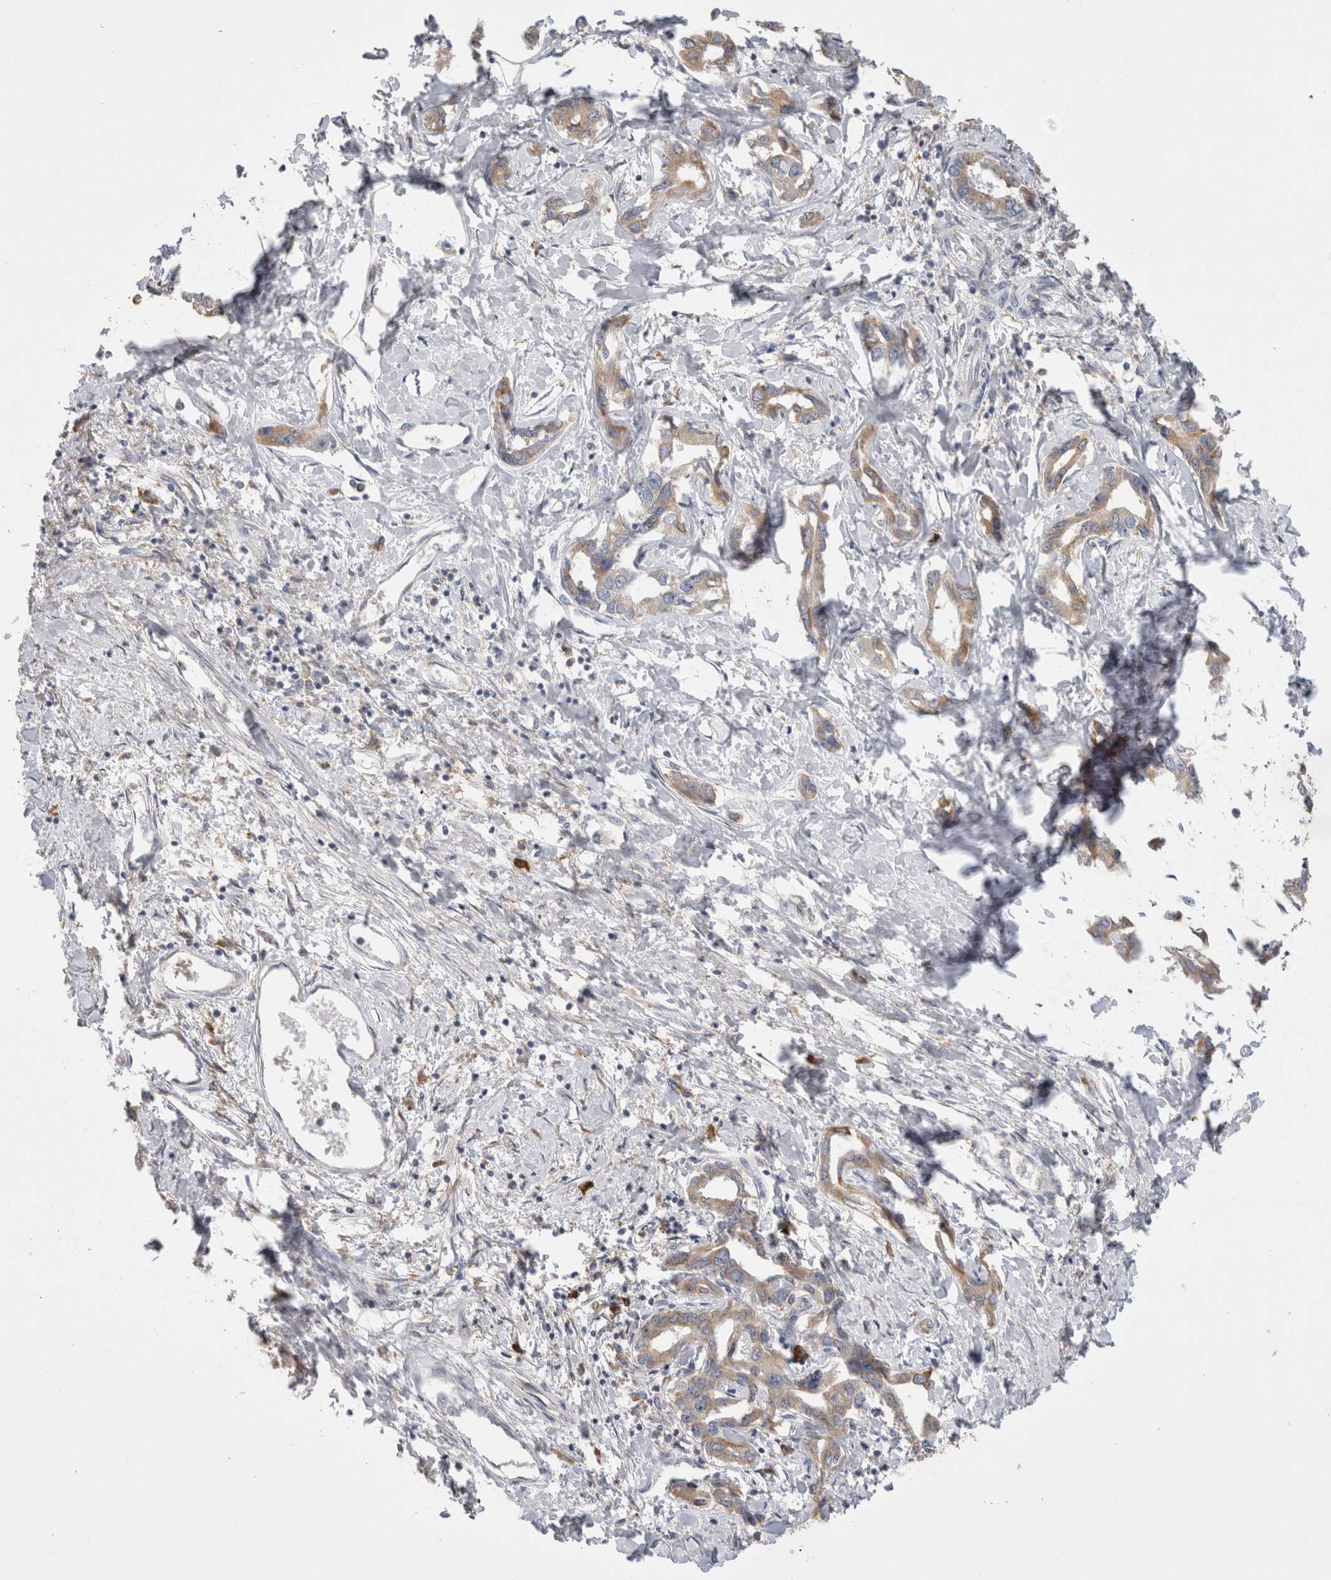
{"staining": {"intensity": "moderate", "quantity": ">75%", "location": "cytoplasmic/membranous"}, "tissue": "liver cancer", "cell_type": "Tumor cells", "image_type": "cancer", "snomed": [{"axis": "morphology", "description": "Cholangiocarcinoma"}, {"axis": "topography", "description": "Liver"}], "caption": "A micrograph of human liver cholangiocarcinoma stained for a protein displays moderate cytoplasmic/membranous brown staining in tumor cells. Ihc stains the protein of interest in brown and the nuclei are stained blue.", "gene": "ZNF341", "patient": {"sex": "male", "age": 59}}